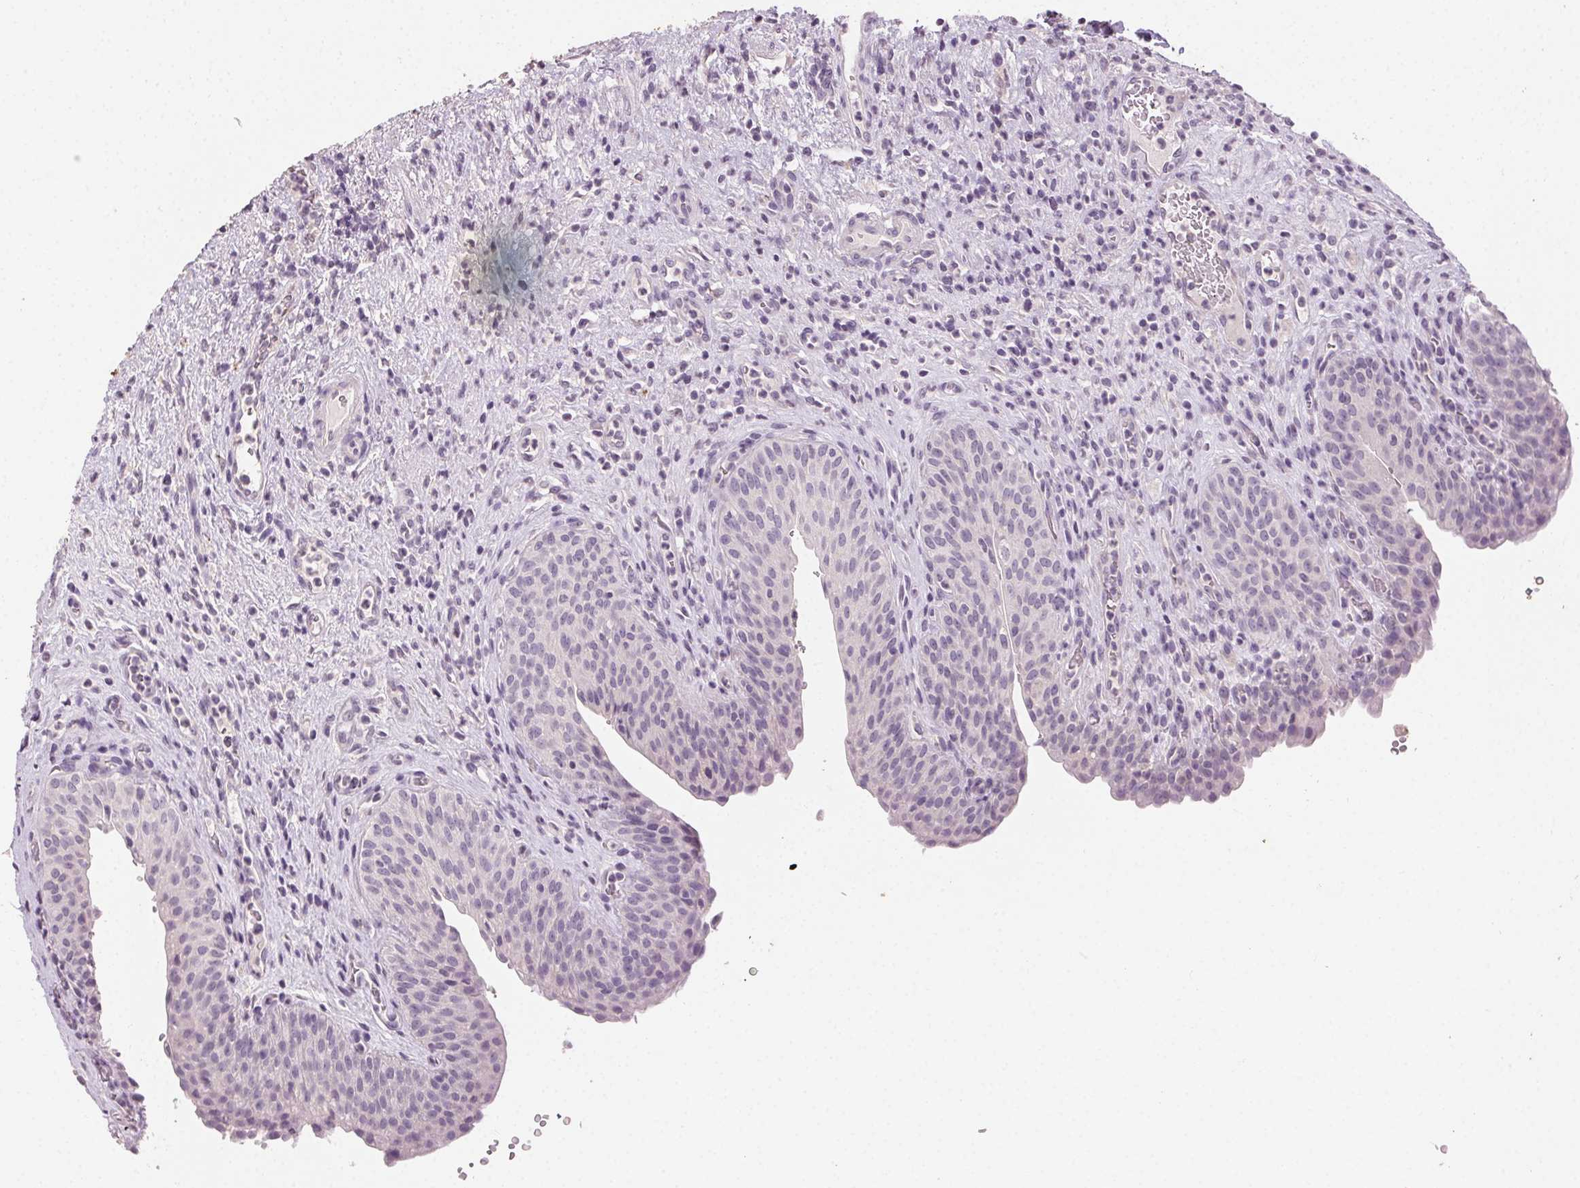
{"staining": {"intensity": "negative", "quantity": "none", "location": "none"}, "tissue": "urinary bladder", "cell_type": "Urothelial cells", "image_type": "normal", "snomed": [{"axis": "morphology", "description": "Normal tissue, NOS"}, {"axis": "topography", "description": "Urinary bladder"}, {"axis": "topography", "description": "Peripheral nerve tissue"}], "caption": "Immunohistochemistry (IHC) photomicrograph of normal urinary bladder stained for a protein (brown), which exhibits no expression in urothelial cells. The staining was performed using DAB (3,3'-diaminobenzidine) to visualize the protein expression in brown, while the nuclei were stained in blue with hematoxylin (Magnification: 20x).", "gene": "CLTRN", "patient": {"sex": "male", "age": 66}}